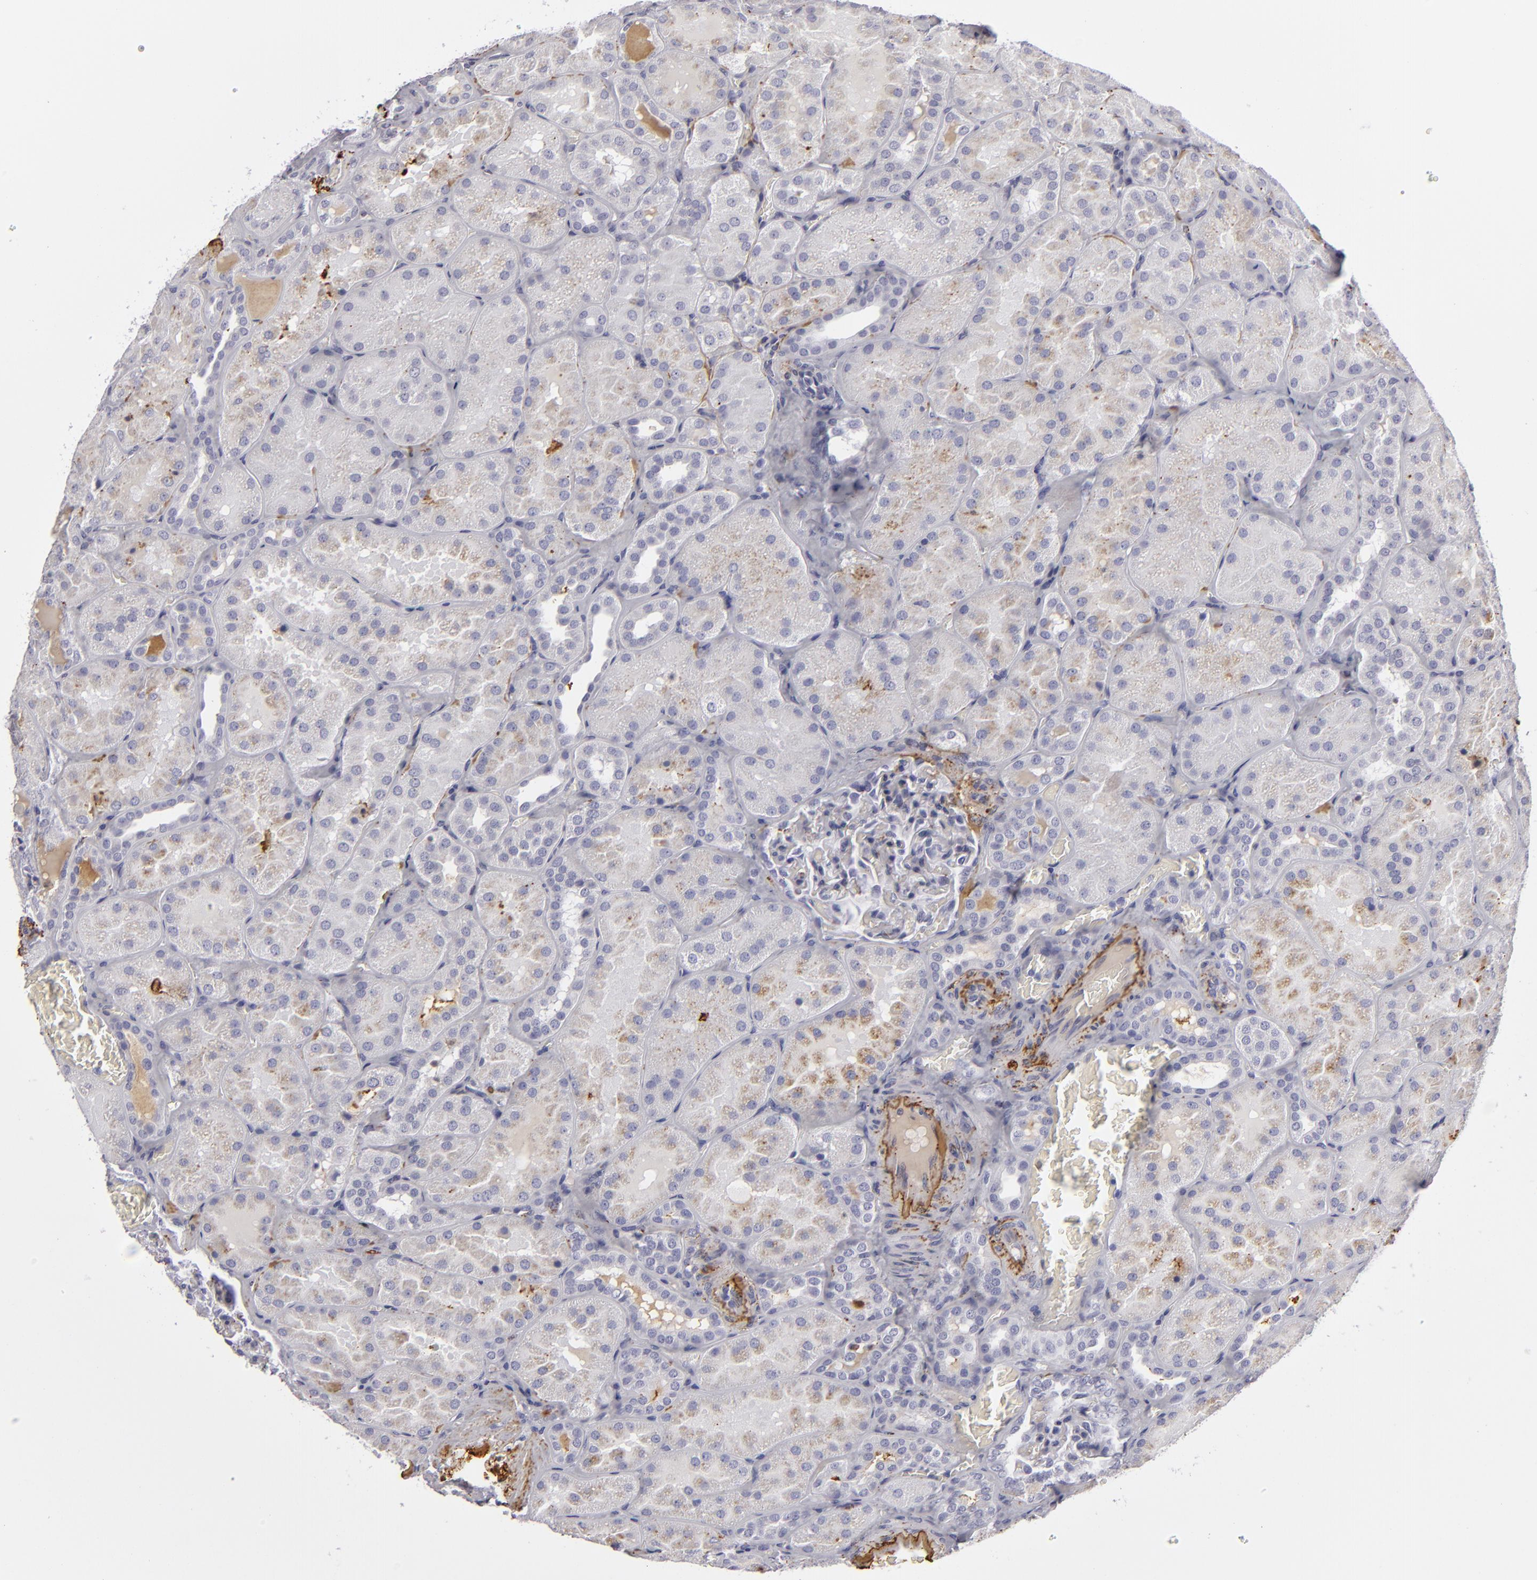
{"staining": {"intensity": "negative", "quantity": "none", "location": "none"}, "tissue": "kidney", "cell_type": "Cells in glomeruli", "image_type": "normal", "snomed": [{"axis": "morphology", "description": "Normal tissue, NOS"}, {"axis": "topography", "description": "Kidney"}], "caption": "An immunohistochemistry image of unremarkable kidney is shown. There is no staining in cells in glomeruli of kidney. The staining was performed using DAB (3,3'-diaminobenzidine) to visualize the protein expression in brown, while the nuclei were stained in blue with hematoxylin (Magnification: 20x).", "gene": "C9", "patient": {"sex": "male", "age": 28}}